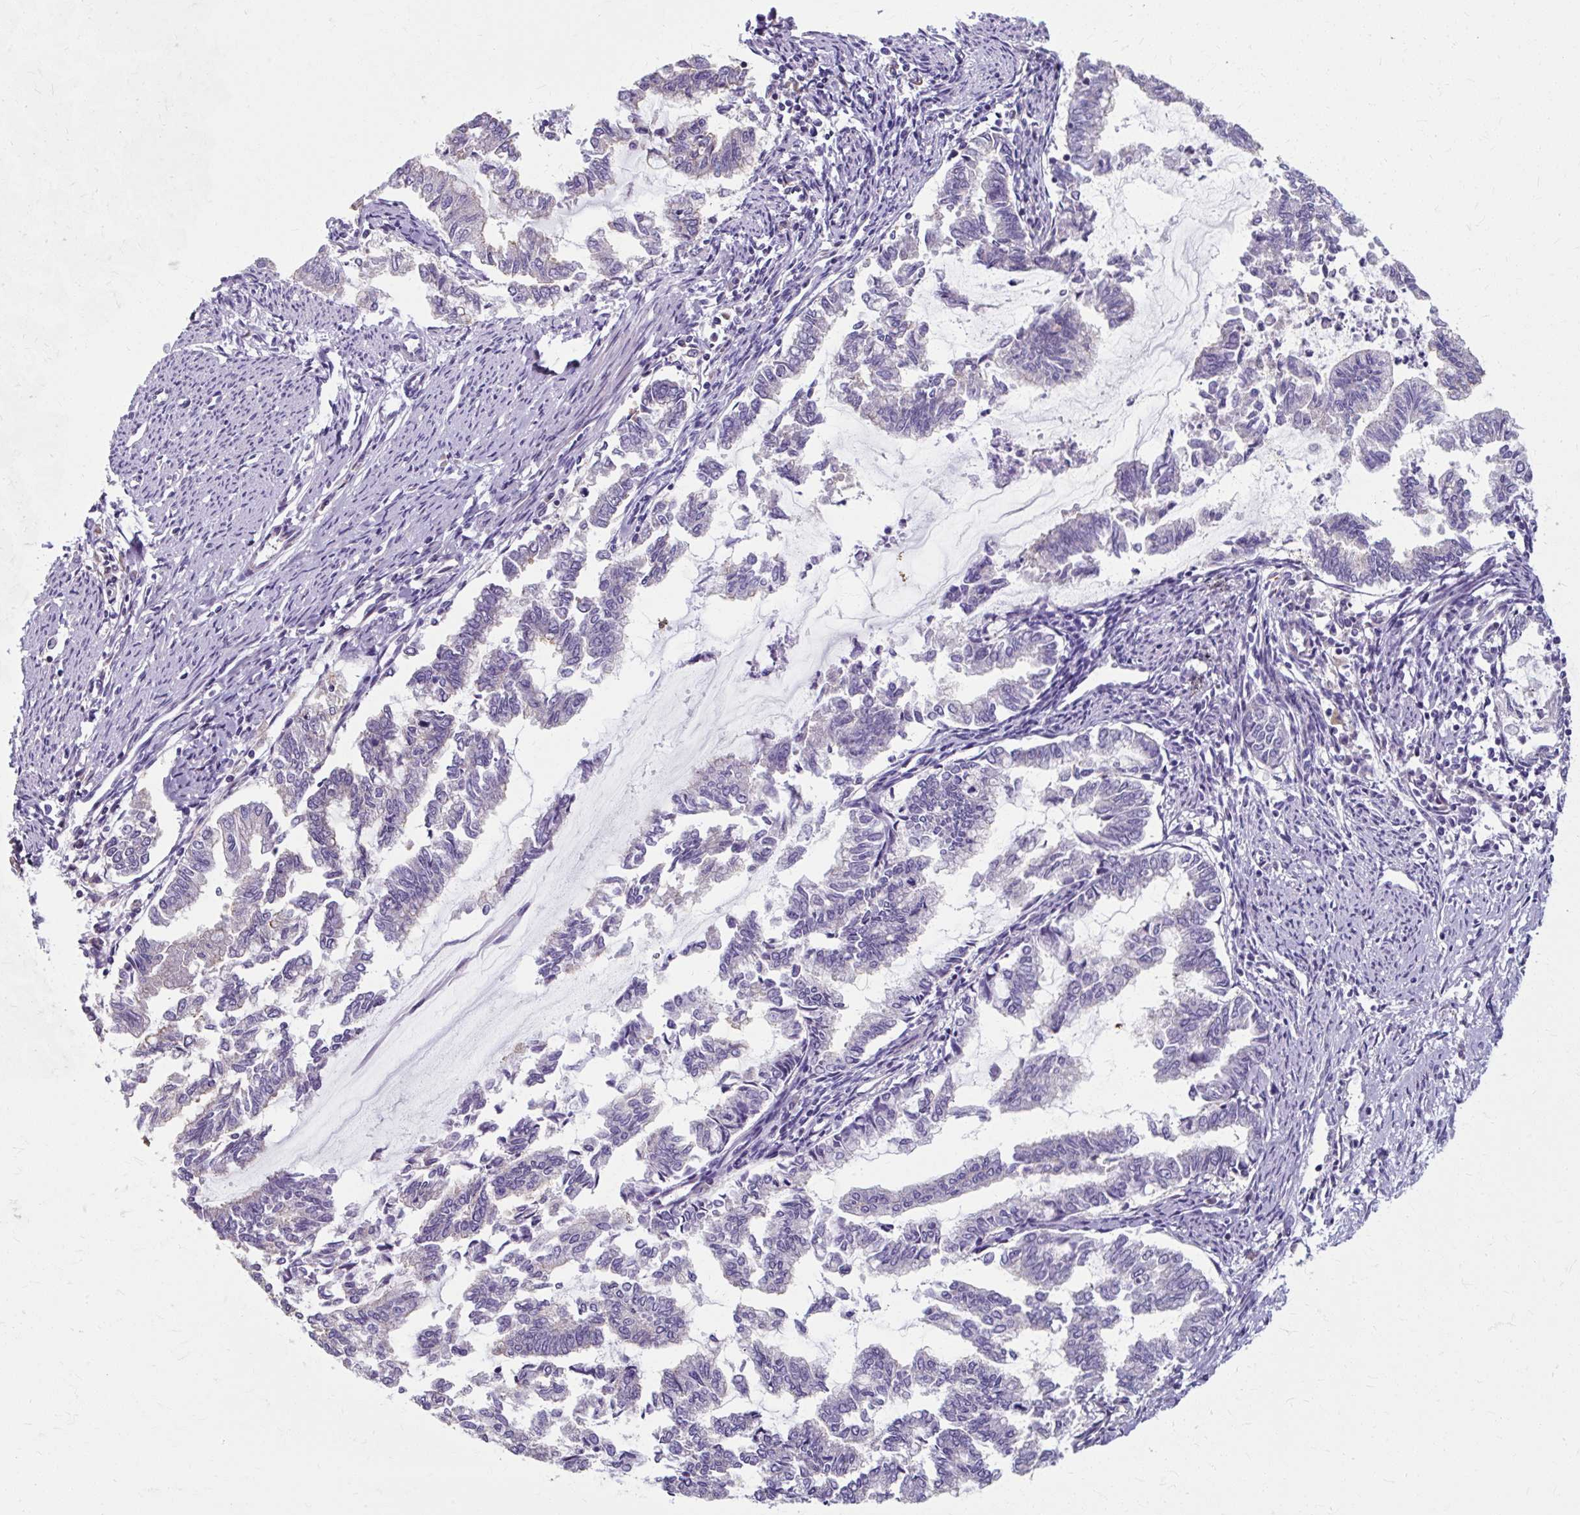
{"staining": {"intensity": "negative", "quantity": "none", "location": "none"}, "tissue": "endometrial cancer", "cell_type": "Tumor cells", "image_type": "cancer", "snomed": [{"axis": "morphology", "description": "Adenocarcinoma, NOS"}, {"axis": "topography", "description": "Endometrium"}], "caption": "This is an immunohistochemistry (IHC) micrograph of endometrial cancer. There is no expression in tumor cells.", "gene": "ZNF555", "patient": {"sex": "female", "age": 79}}